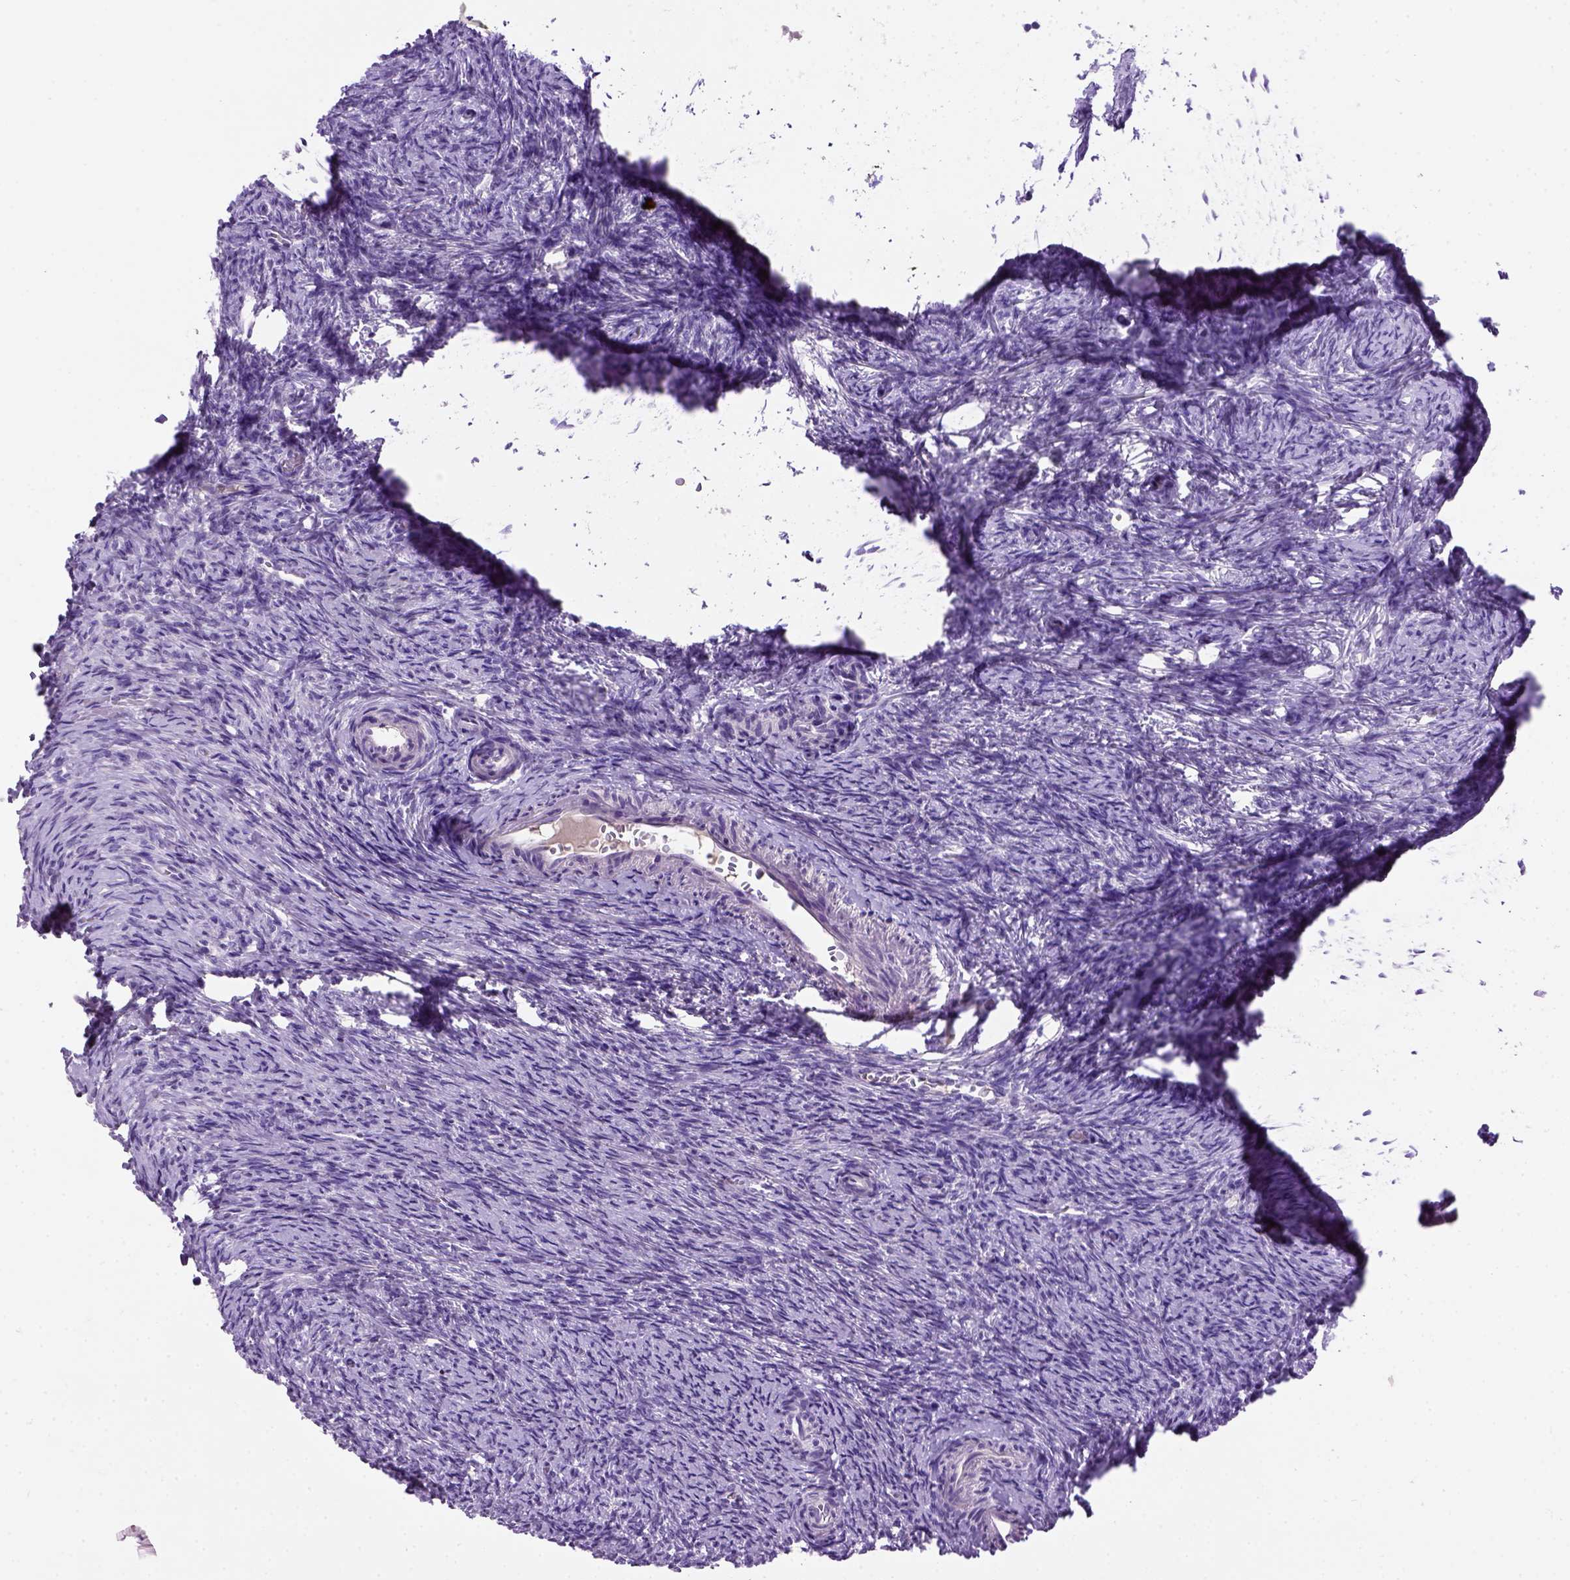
{"staining": {"intensity": "negative", "quantity": "none", "location": "none"}, "tissue": "ovary", "cell_type": "Follicle cells", "image_type": "normal", "snomed": [{"axis": "morphology", "description": "Normal tissue, NOS"}, {"axis": "topography", "description": "Ovary"}], "caption": "The image reveals no significant positivity in follicle cells of ovary.", "gene": "CDH1", "patient": {"sex": "female", "age": 39}}